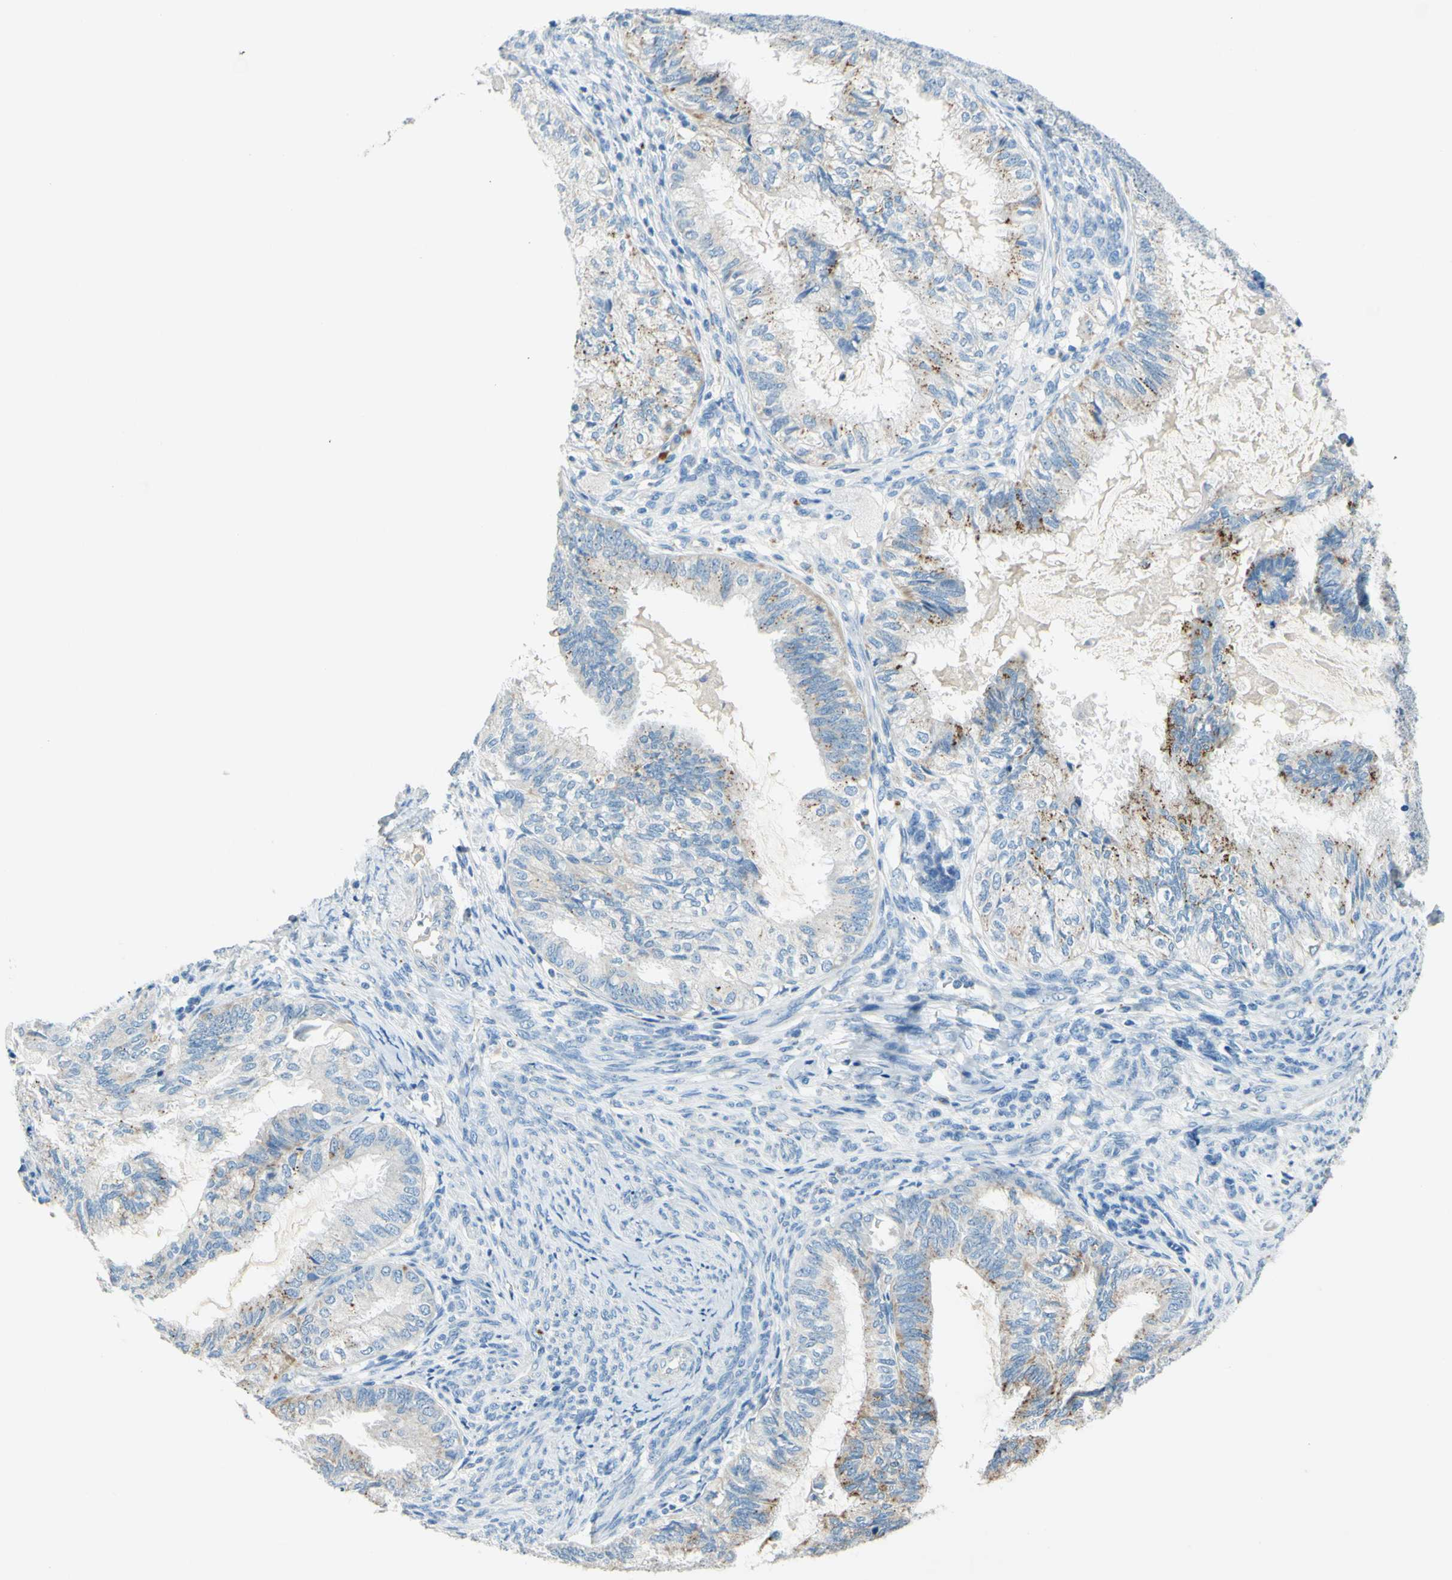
{"staining": {"intensity": "moderate", "quantity": "<25%", "location": "cytoplasmic/membranous"}, "tissue": "cervical cancer", "cell_type": "Tumor cells", "image_type": "cancer", "snomed": [{"axis": "morphology", "description": "Normal tissue, NOS"}, {"axis": "morphology", "description": "Adenocarcinoma, NOS"}, {"axis": "topography", "description": "Cervix"}, {"axis": "topography", "description": "Endometrium"}], "caption": "A low amount of moderate cytoplasmic/membranous staining is present in approximately <25% of tumor cells in cervical adenocarcinoma tissue.", "gene": "CDH10", "patient": {"sex": "female", "age": 86}}